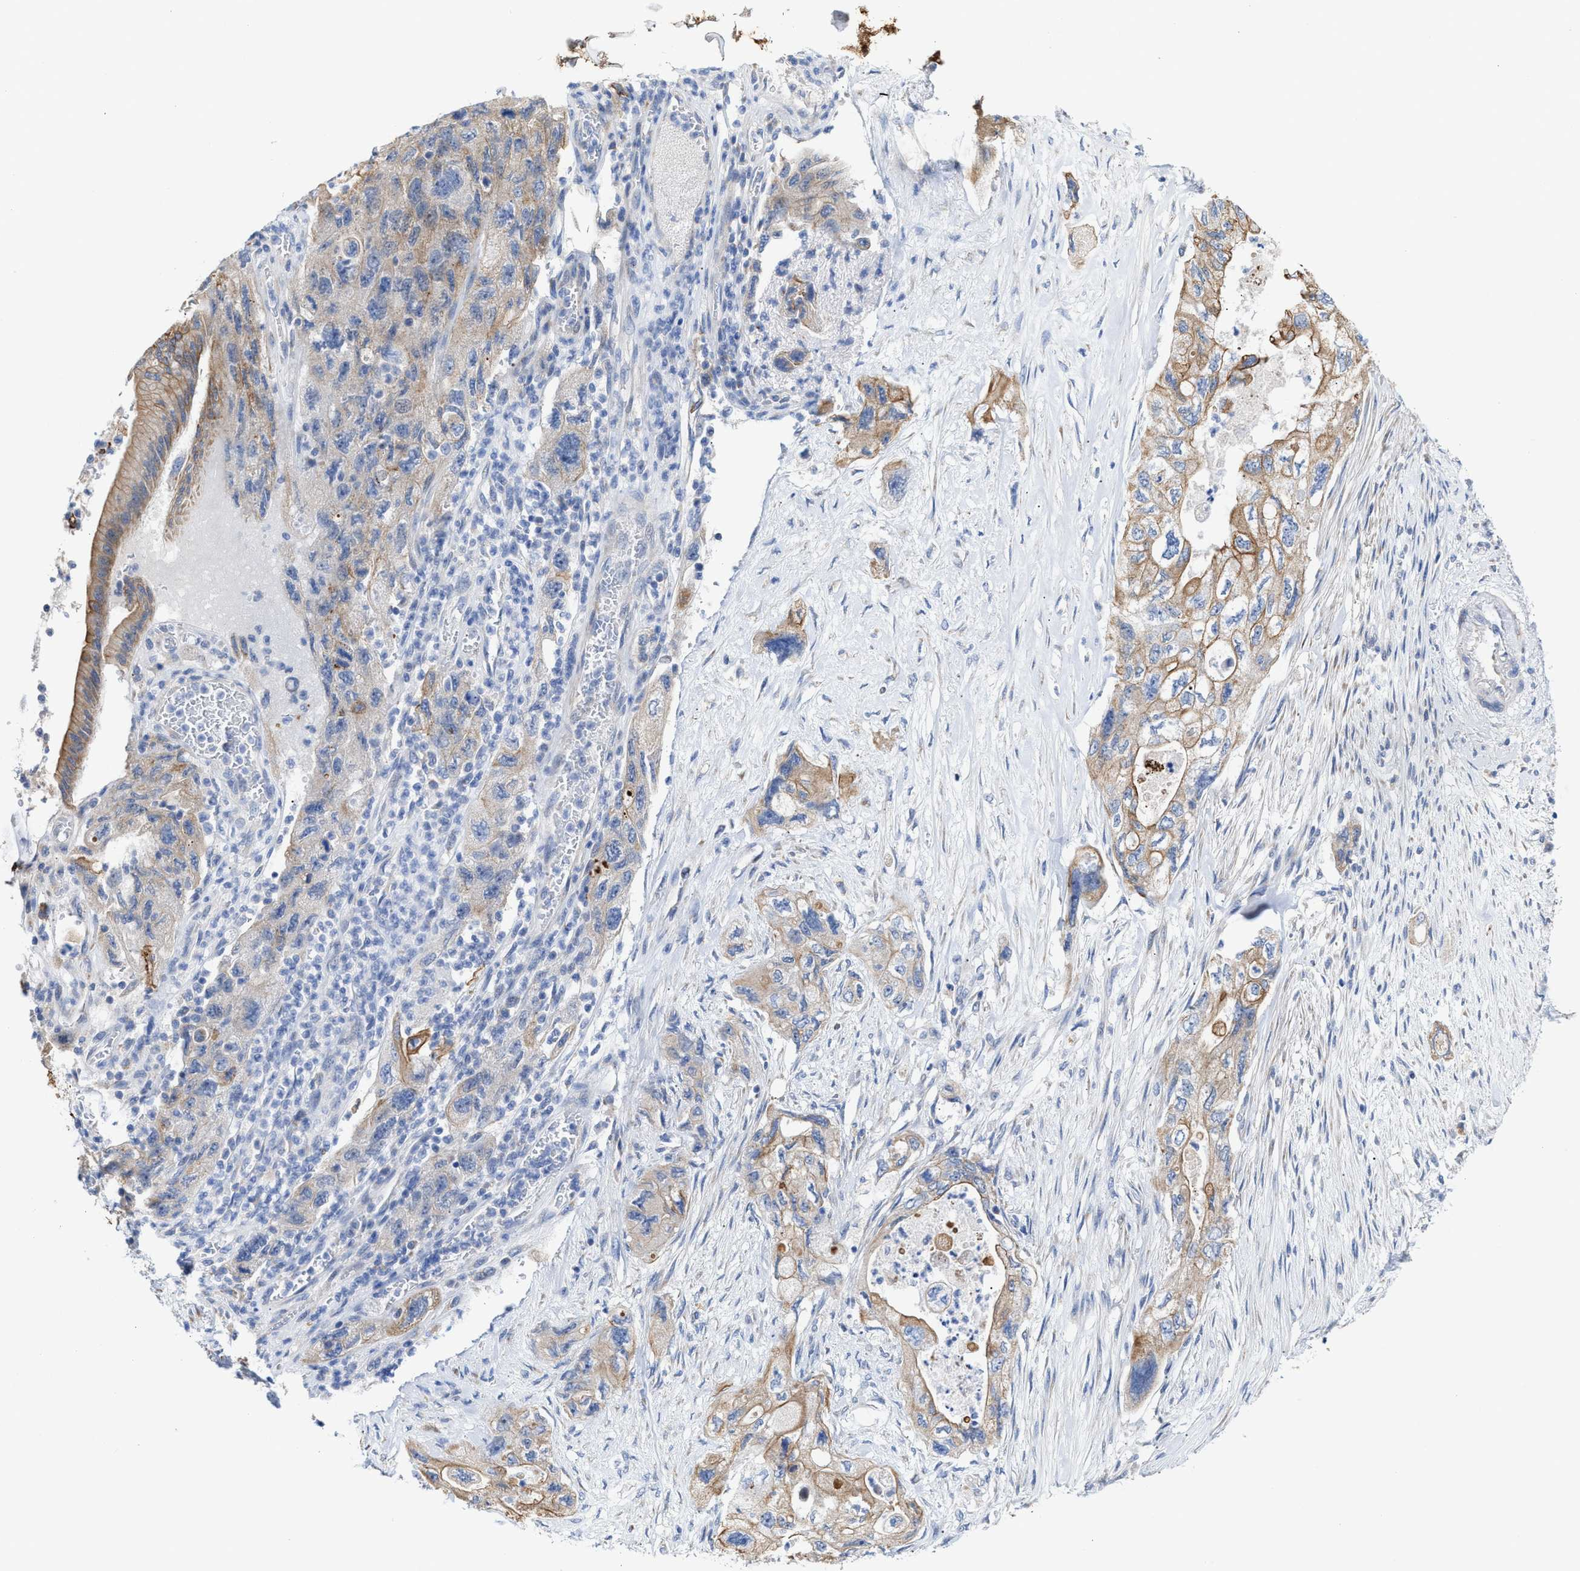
{"staining": {"intensity": "weak", "quantity": "25%-75%", "location": "cytoplasmic/membranous"}, "tissue": "pancreatic cancer", "cell_type": "Tumor cells", "image_type": "cancer", "snomed": [{"axis": "morphology", "description": "Adenocarcinoma, NOS"}, {"axis": "topography", "description": "Pancreas"}], "caption": "Pancreatic adenocarcinoma tissue reveals weak cytoplasmic/membranous positivity in about 25%-75% of tumor cells", "gene": "JAG1", "patient": {"sex": "female", "age": 73}}